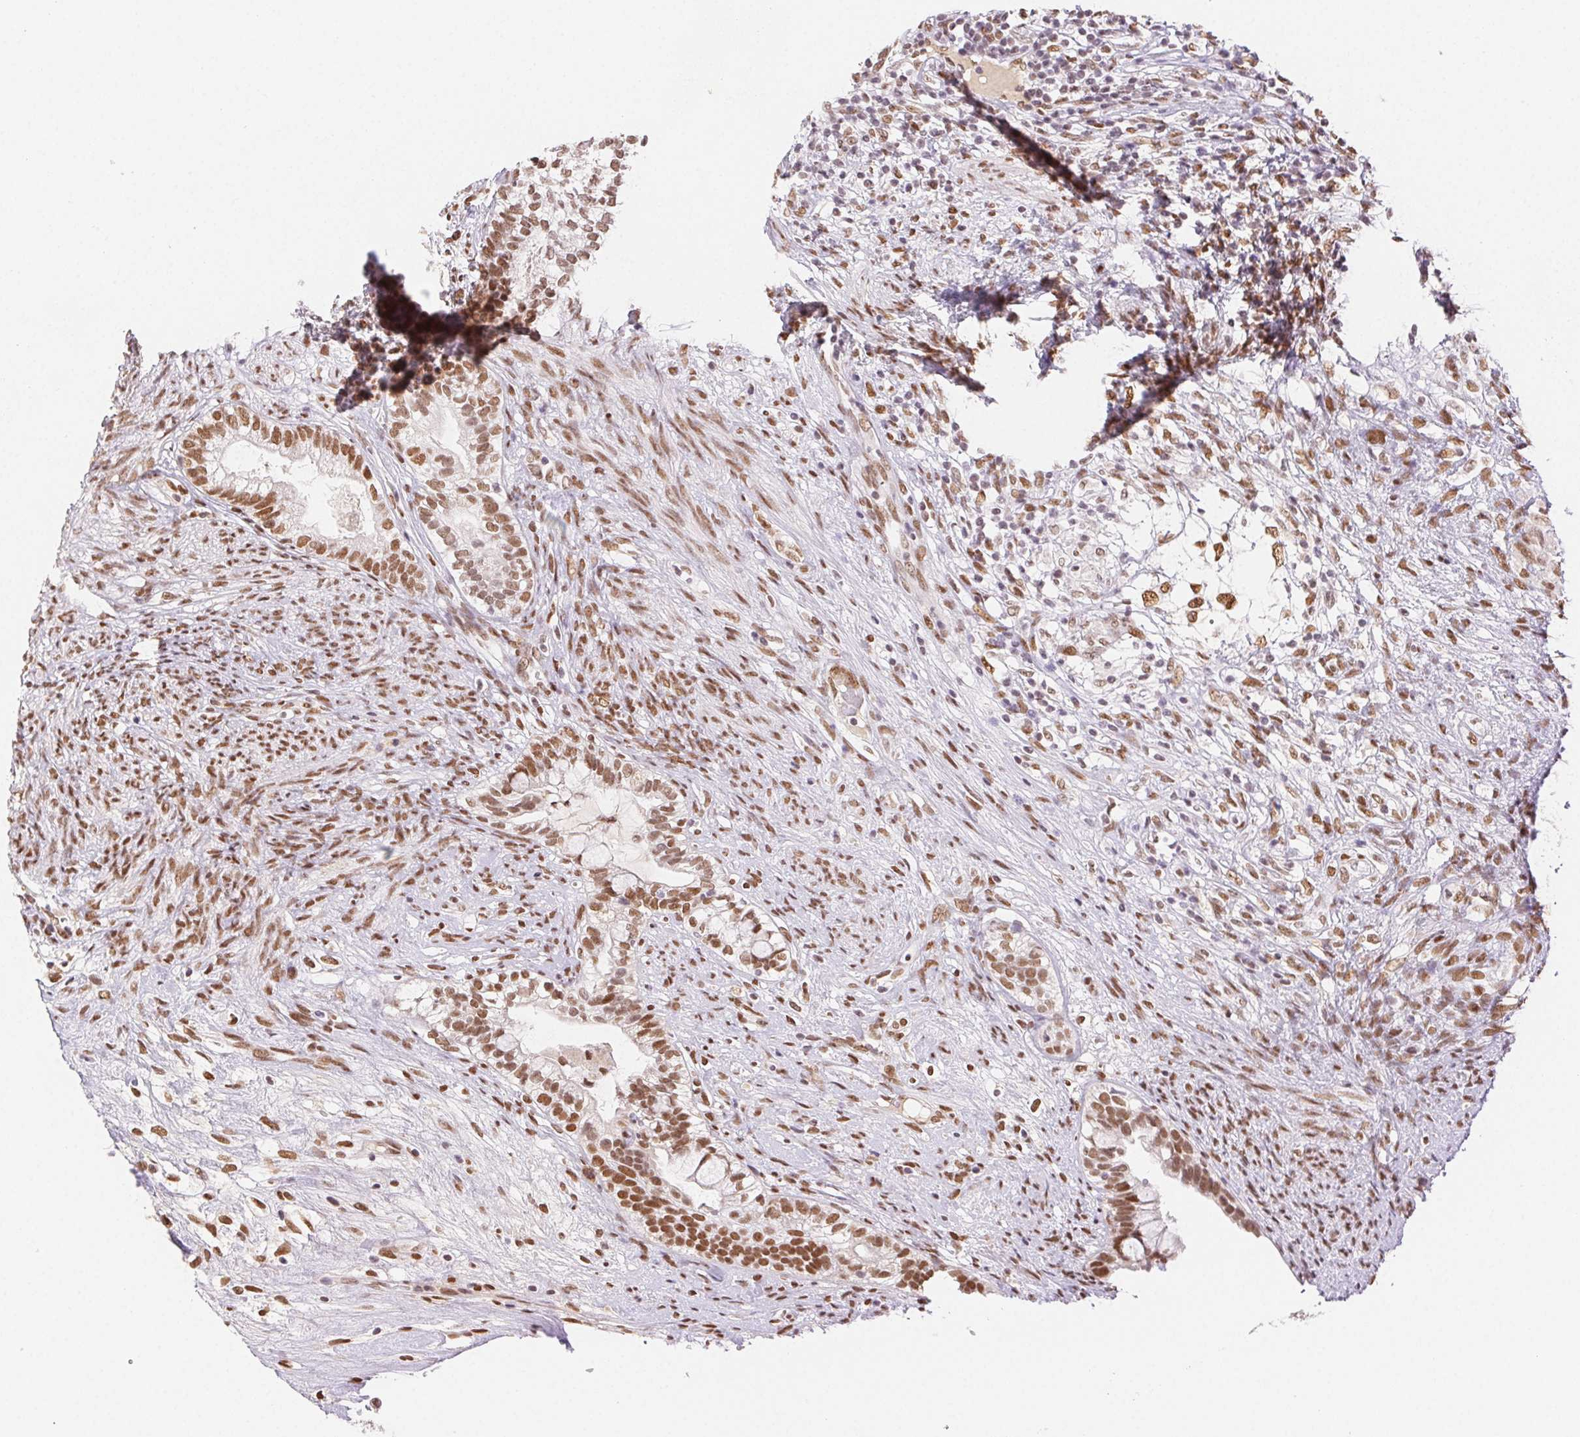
{"staining": {"intensity": "moderate", "quantity": ">75%", "location": "nuclear"}, "tissue": "testis cancer", "cell_type": "Tumor cells", "image_type": "cancer", "snomed": [{"axis": "morphology", "description": "Seminoma, NOS"}, {"axis": "morphology", "description": "Carcinoma, Embryonal, NOS"}, {"axis": "topography", "description": "Testis"}], "caption": "Testis seminoma was stained to show a protein in brown. There is medium levels of moderate nuclear expression in approximately >75% of tumor cells.", "gene": "H2AZ2", "patient": {"sex": "male", "age": 41}}